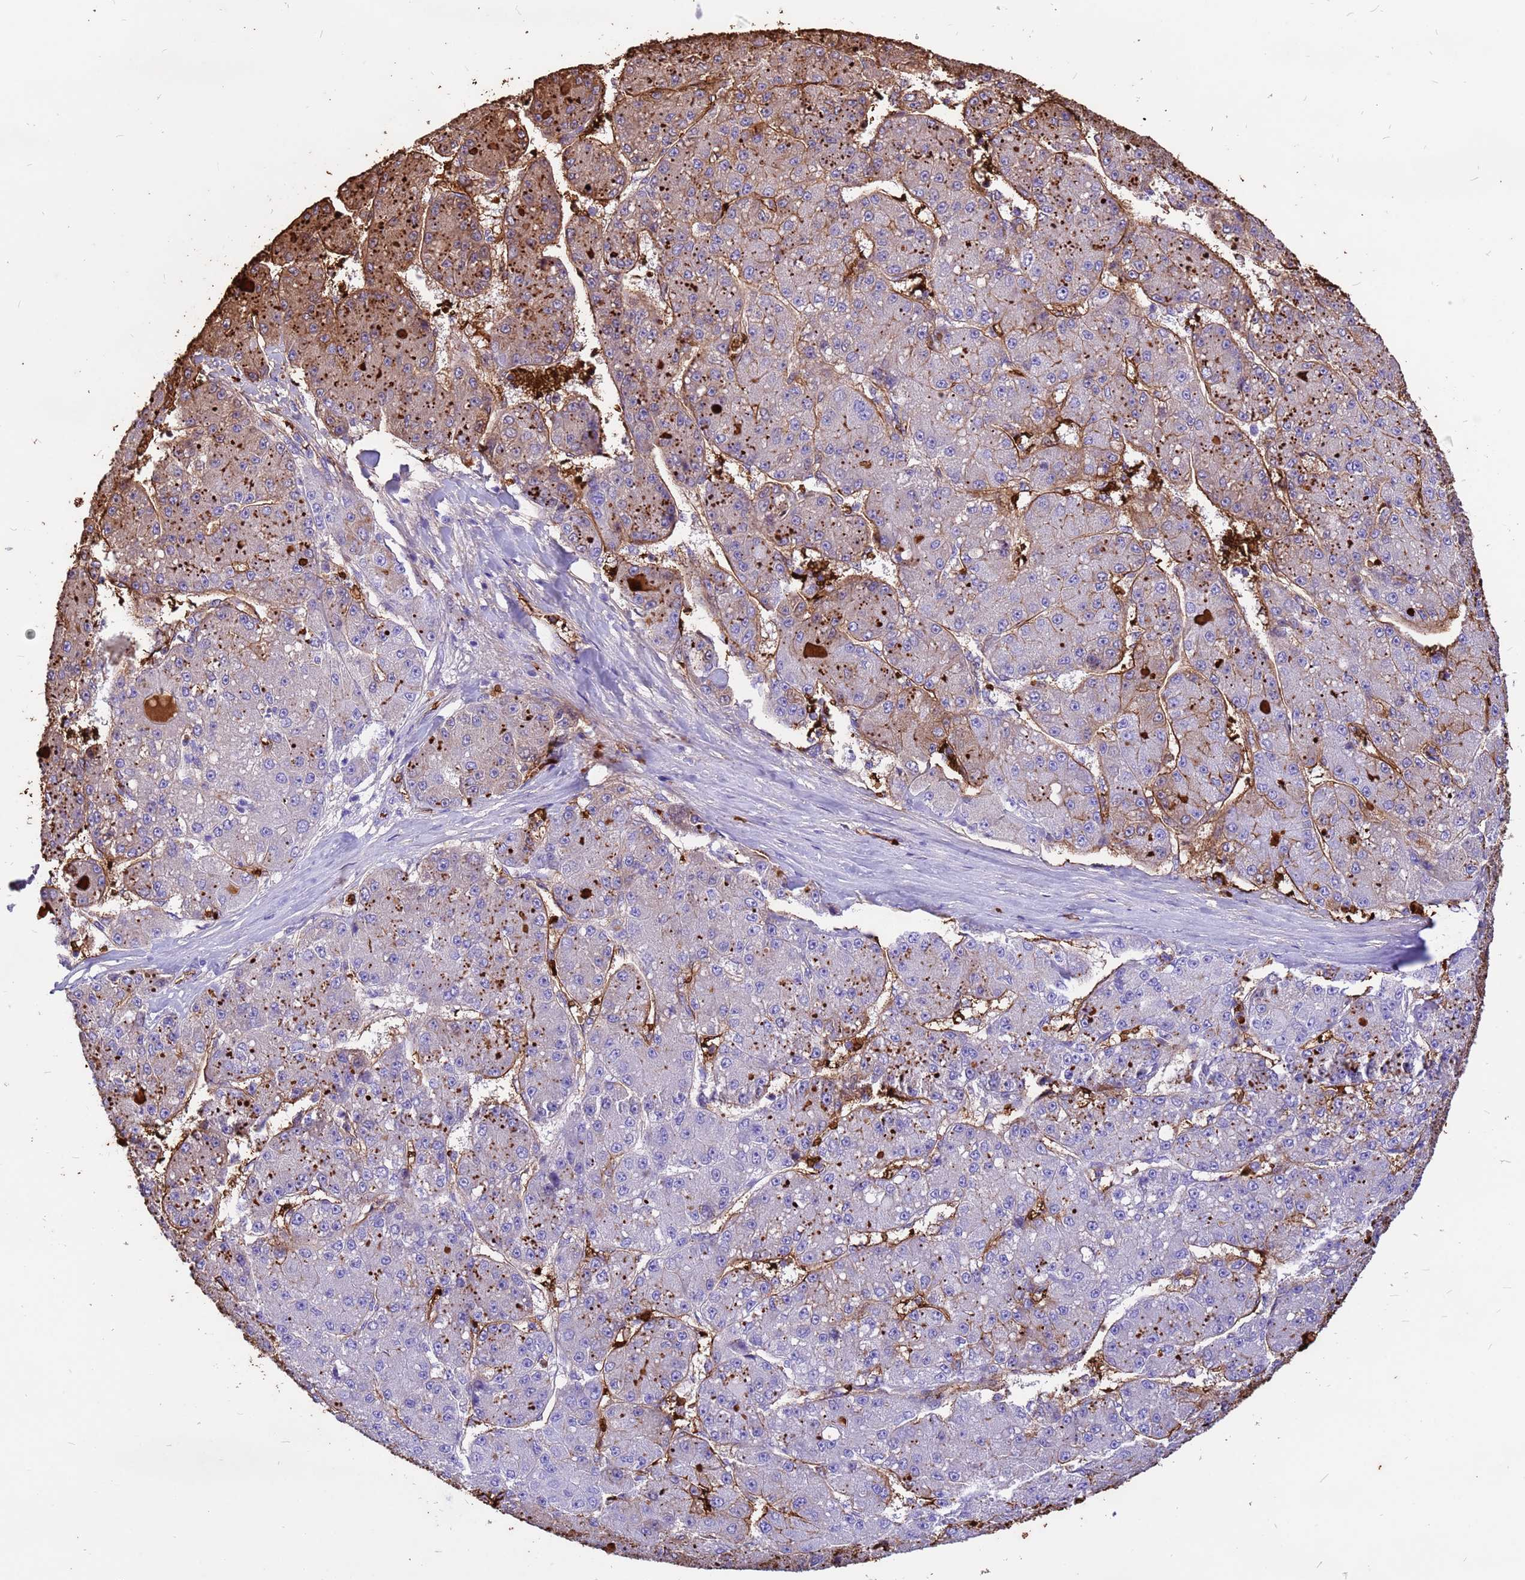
{"staining": {"intensity": "moderate", "quantity": "<25%", "location": "cytoplasmic/membranous"}, "tissue": "liver cancer", "cell_type": "Tumor cells", "image_type": "cancer", "snomed": [{"axis": "morphology", "description": "Carcinoma, Hepatocellular, NOS"}, {"axis": "topography", "description": "Liver"}], "caption": "High-power microscopy captured an IHC photomicrograph of liver hepatocellular carcinoma, revealing moderate cytoplasmic/membranous staining in about <25% of tumor cells. The protein is stained brown, and the nuclei are stained in blue (DAB (3,3'-diaminobenzidine) IHC with brightfield microscopy, high magnification).", "gene": "HBA2", "patient": {"sex": "male", "age": 67}}